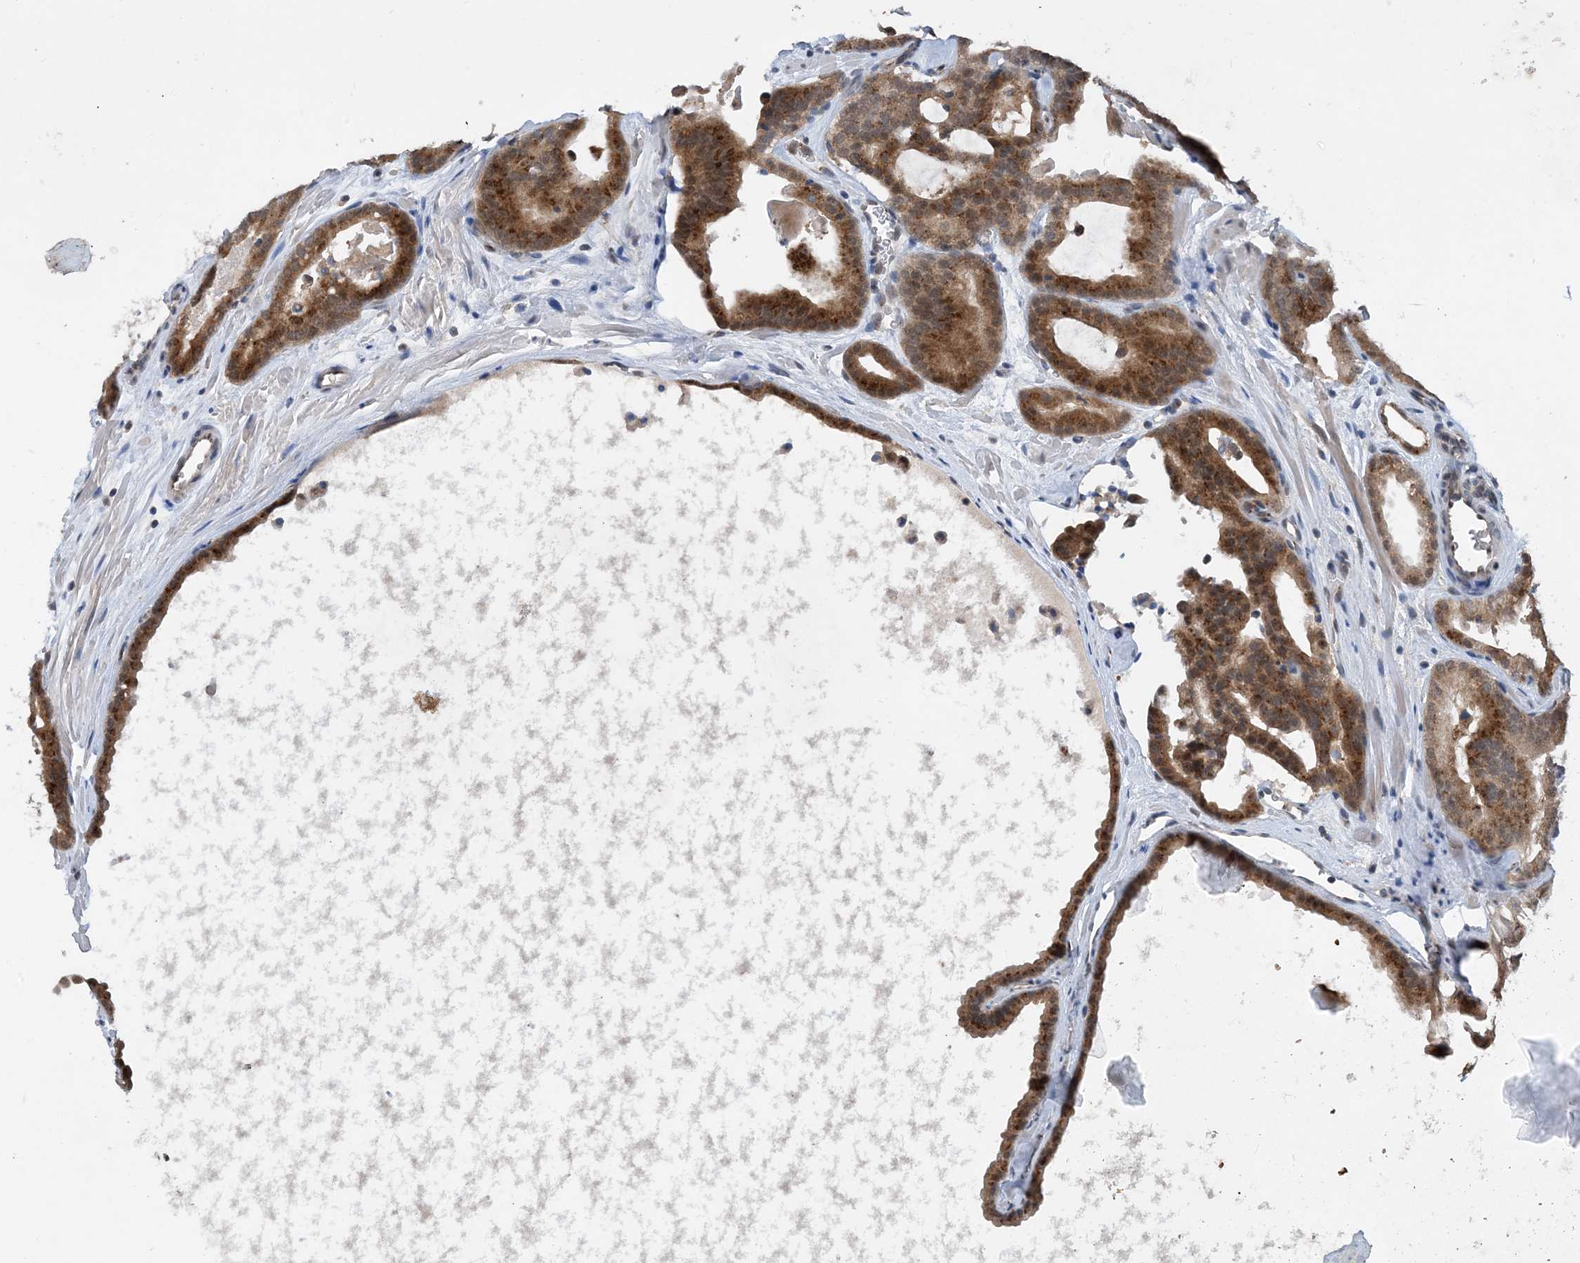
{"staining": {"intensity": "moderate", "quantity": ">75%", "location": "cytoplasmic/membranous"}, "tissue": "prostate cancer", "cell_type": "Tumor cells", "image_type": "cancer", "snomed": [{"axis": "morphology", "description": "Adenocarcinoma, High grade"}, {"axis": "topography", "description": "Prostate"}], "caption": "High-grade adenocarcinoma (prostate) stained with DAB immunohistochemistry (IHC) demonstrates medium levels of moderate cytoplasmic/membranous positivity in approximately >75% of tumor cells.", "gene": "TINAG", "patient": {"sex": "male", "age": 57}}